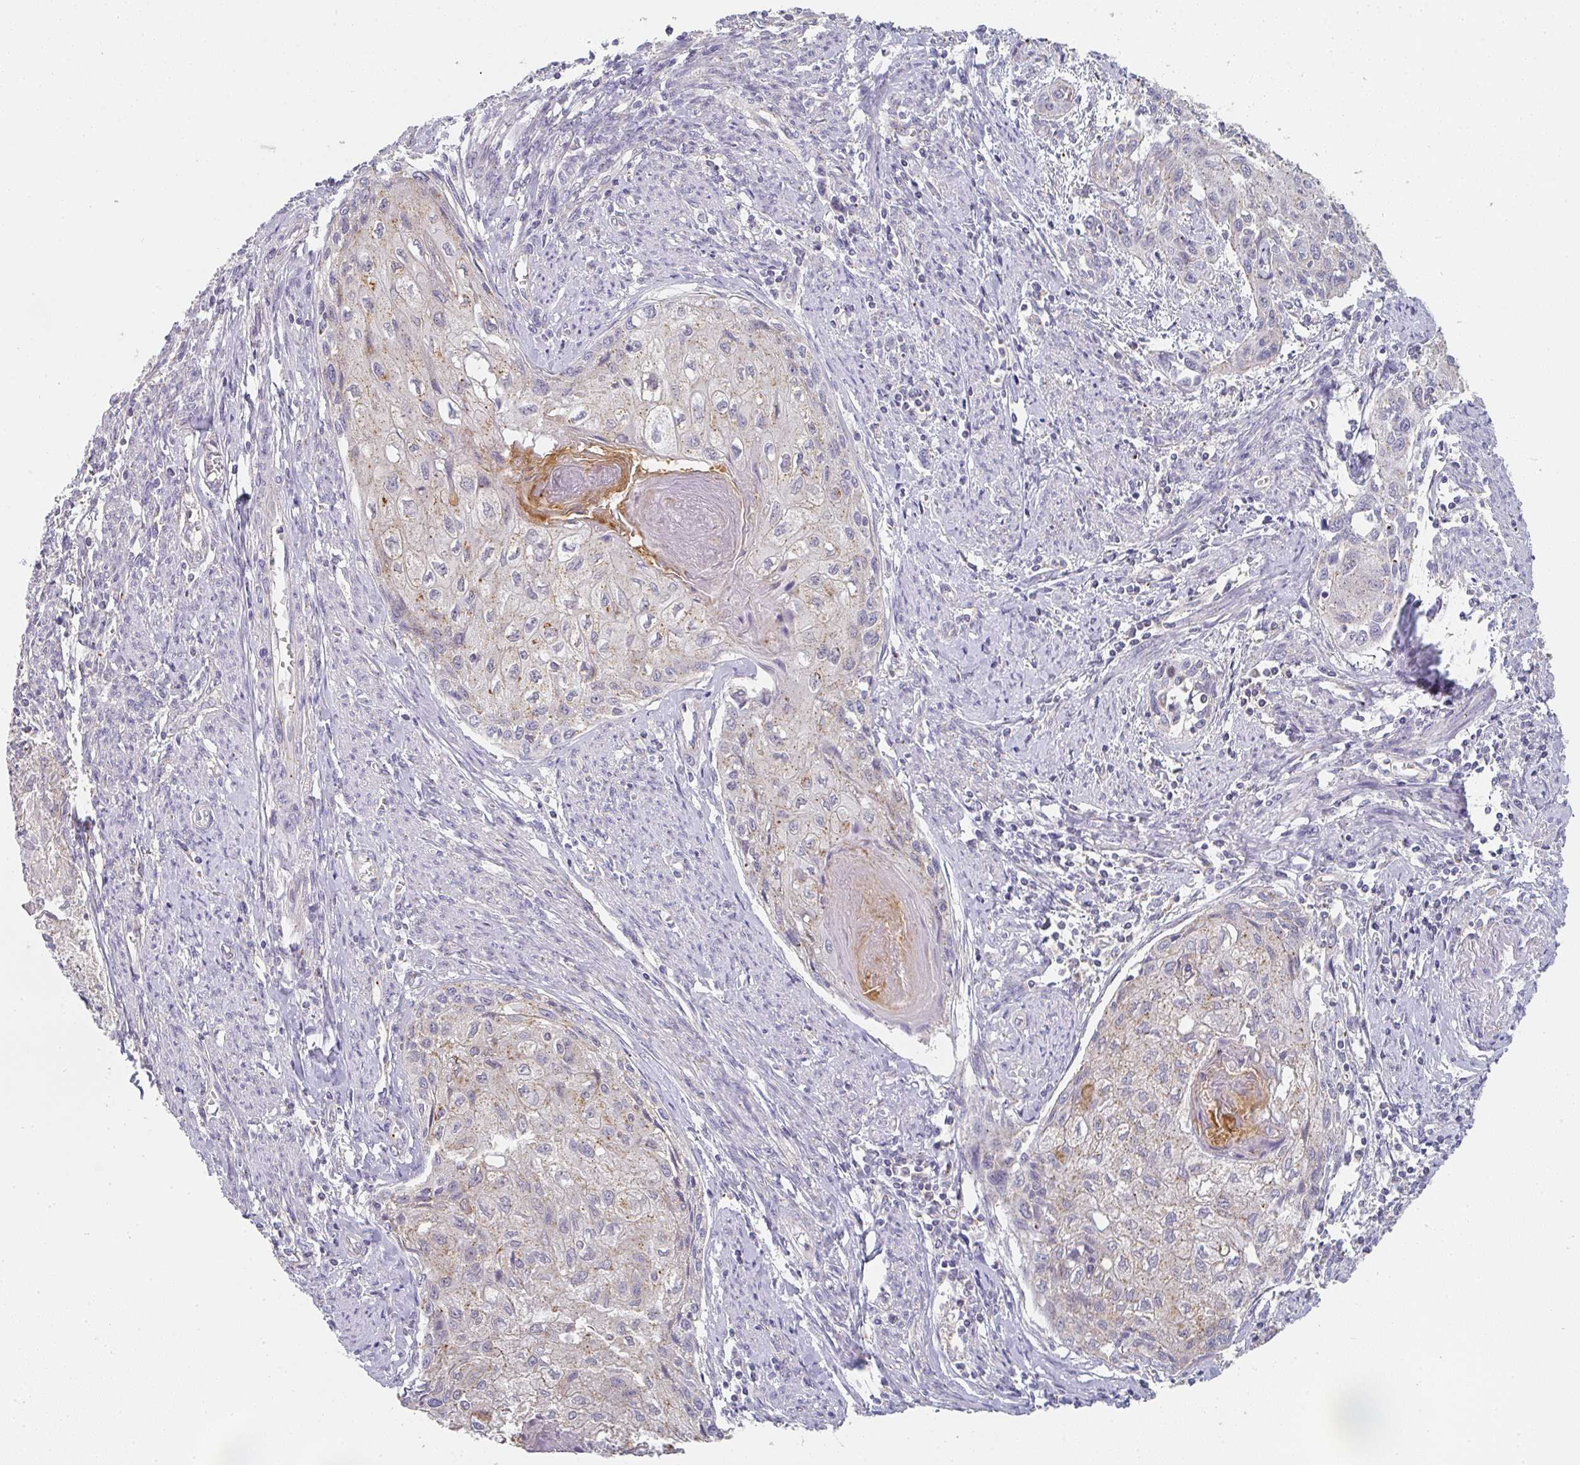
{"staining": {"intensity": "weak", "quantity": "<25%", "location": "cytoplasmic/membranous"}, "tissue": "cervical cancer", "cell_type": "Tumor cells", "image_type": "cancer", "snomed": [{"axis": "morphology", "description": "Squamous cell carcinoma, NOS"}, {"axis": "topography", "description": "Cervix"}], "caption": "Cervical squamous cell carcinoma stained for a protein using IHC demonstrates no expression tumor cells.", "gene": "CHMP5", "patient": {"sex": "female", "age": 67}}